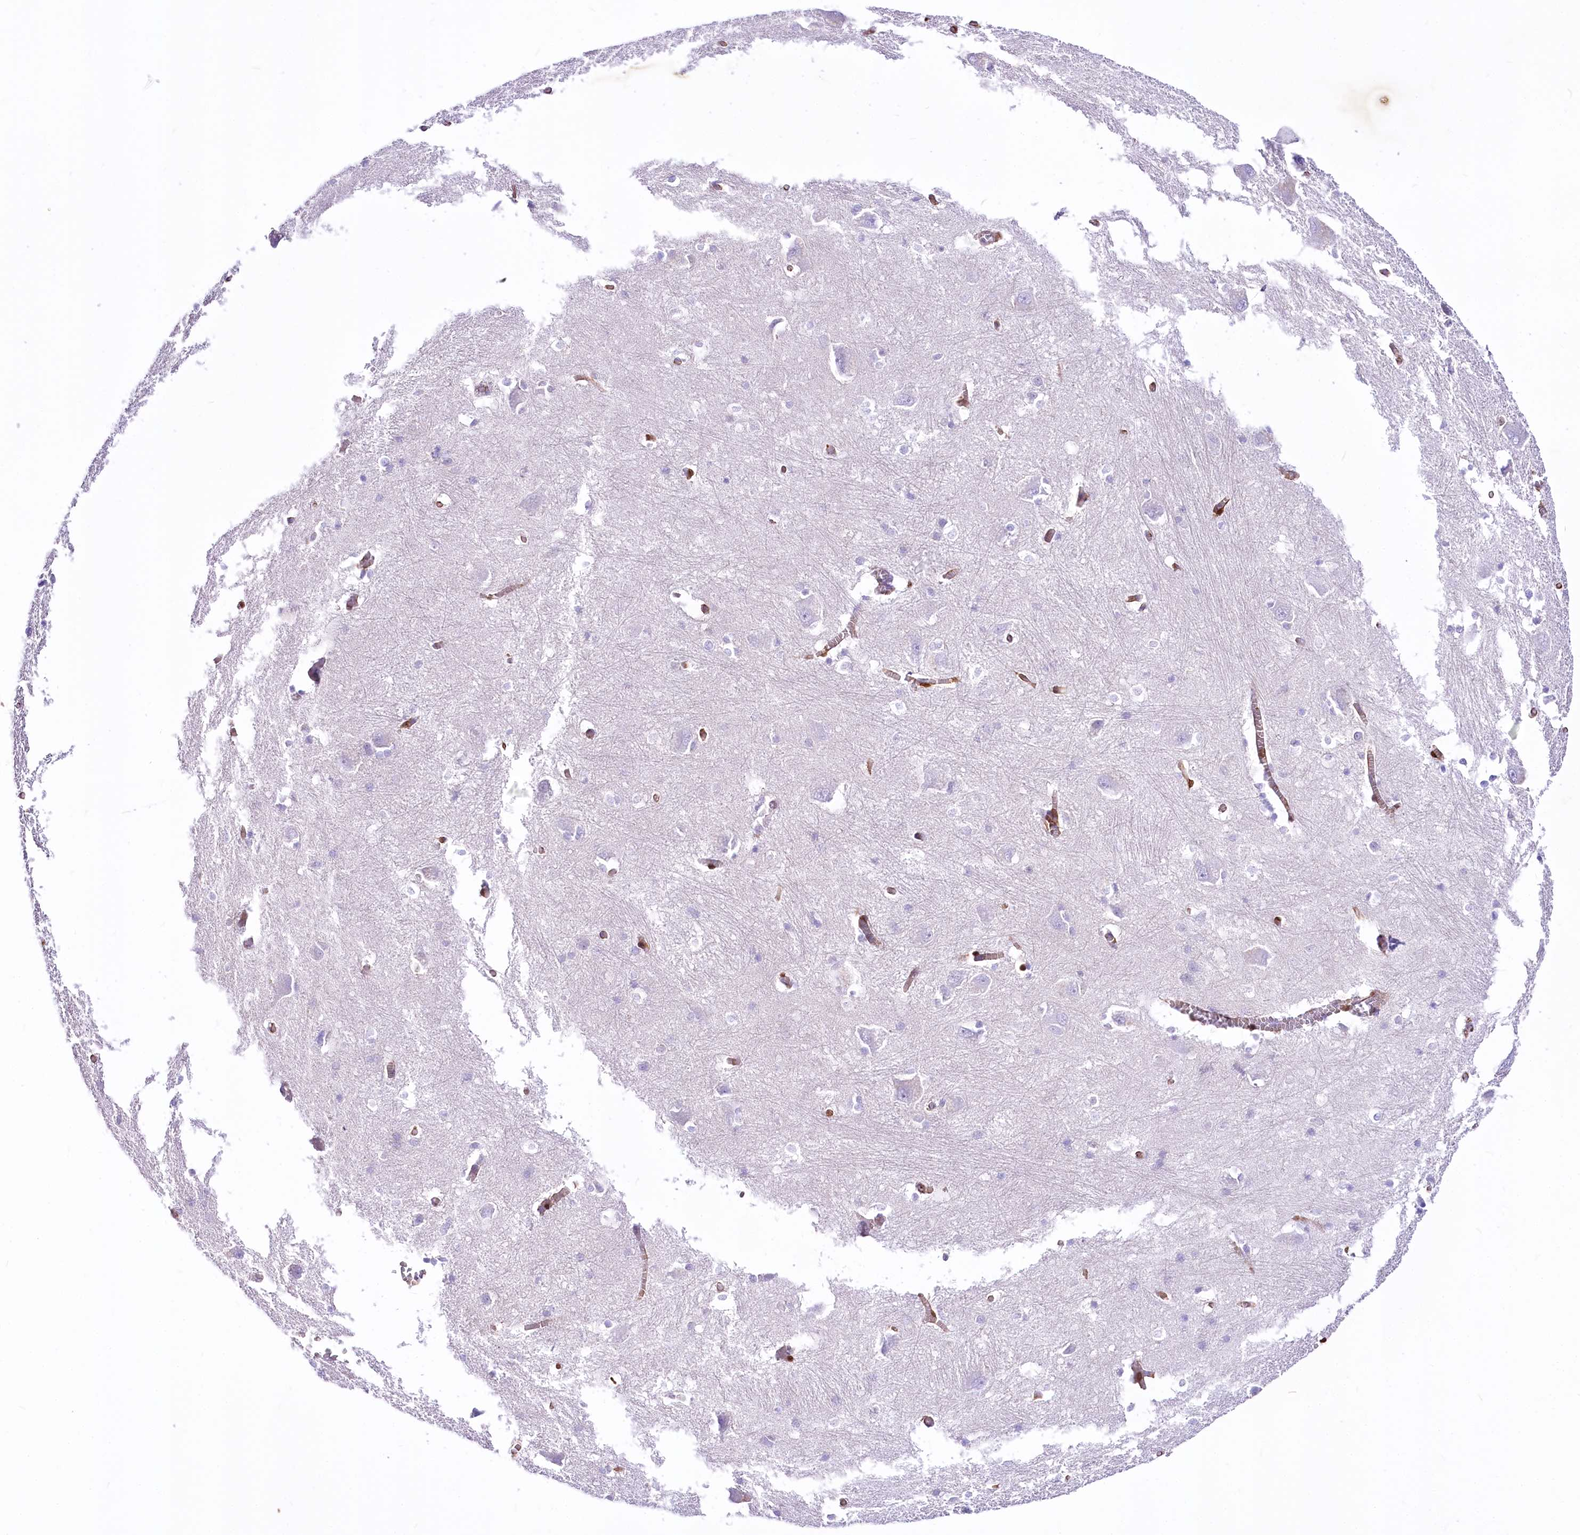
{"staining": {"intensity": "moderate", "quantity": "<25%", "location": "nuclear"}, "tissue": "caudate", "cell_type": "Glial cells", "image_type": "normal", "snomed": [{"axis": "morphology", "description": "Normal tissue, NOS"}, {"axis": "topography", "description": "Lateral ventricle wall"}], "caption": "Moderate nuclear protein expression is identified in about <25% of glial cells in caudate.", "gene": "PTMS", "patient": {"sex": "male", "age": 37}}